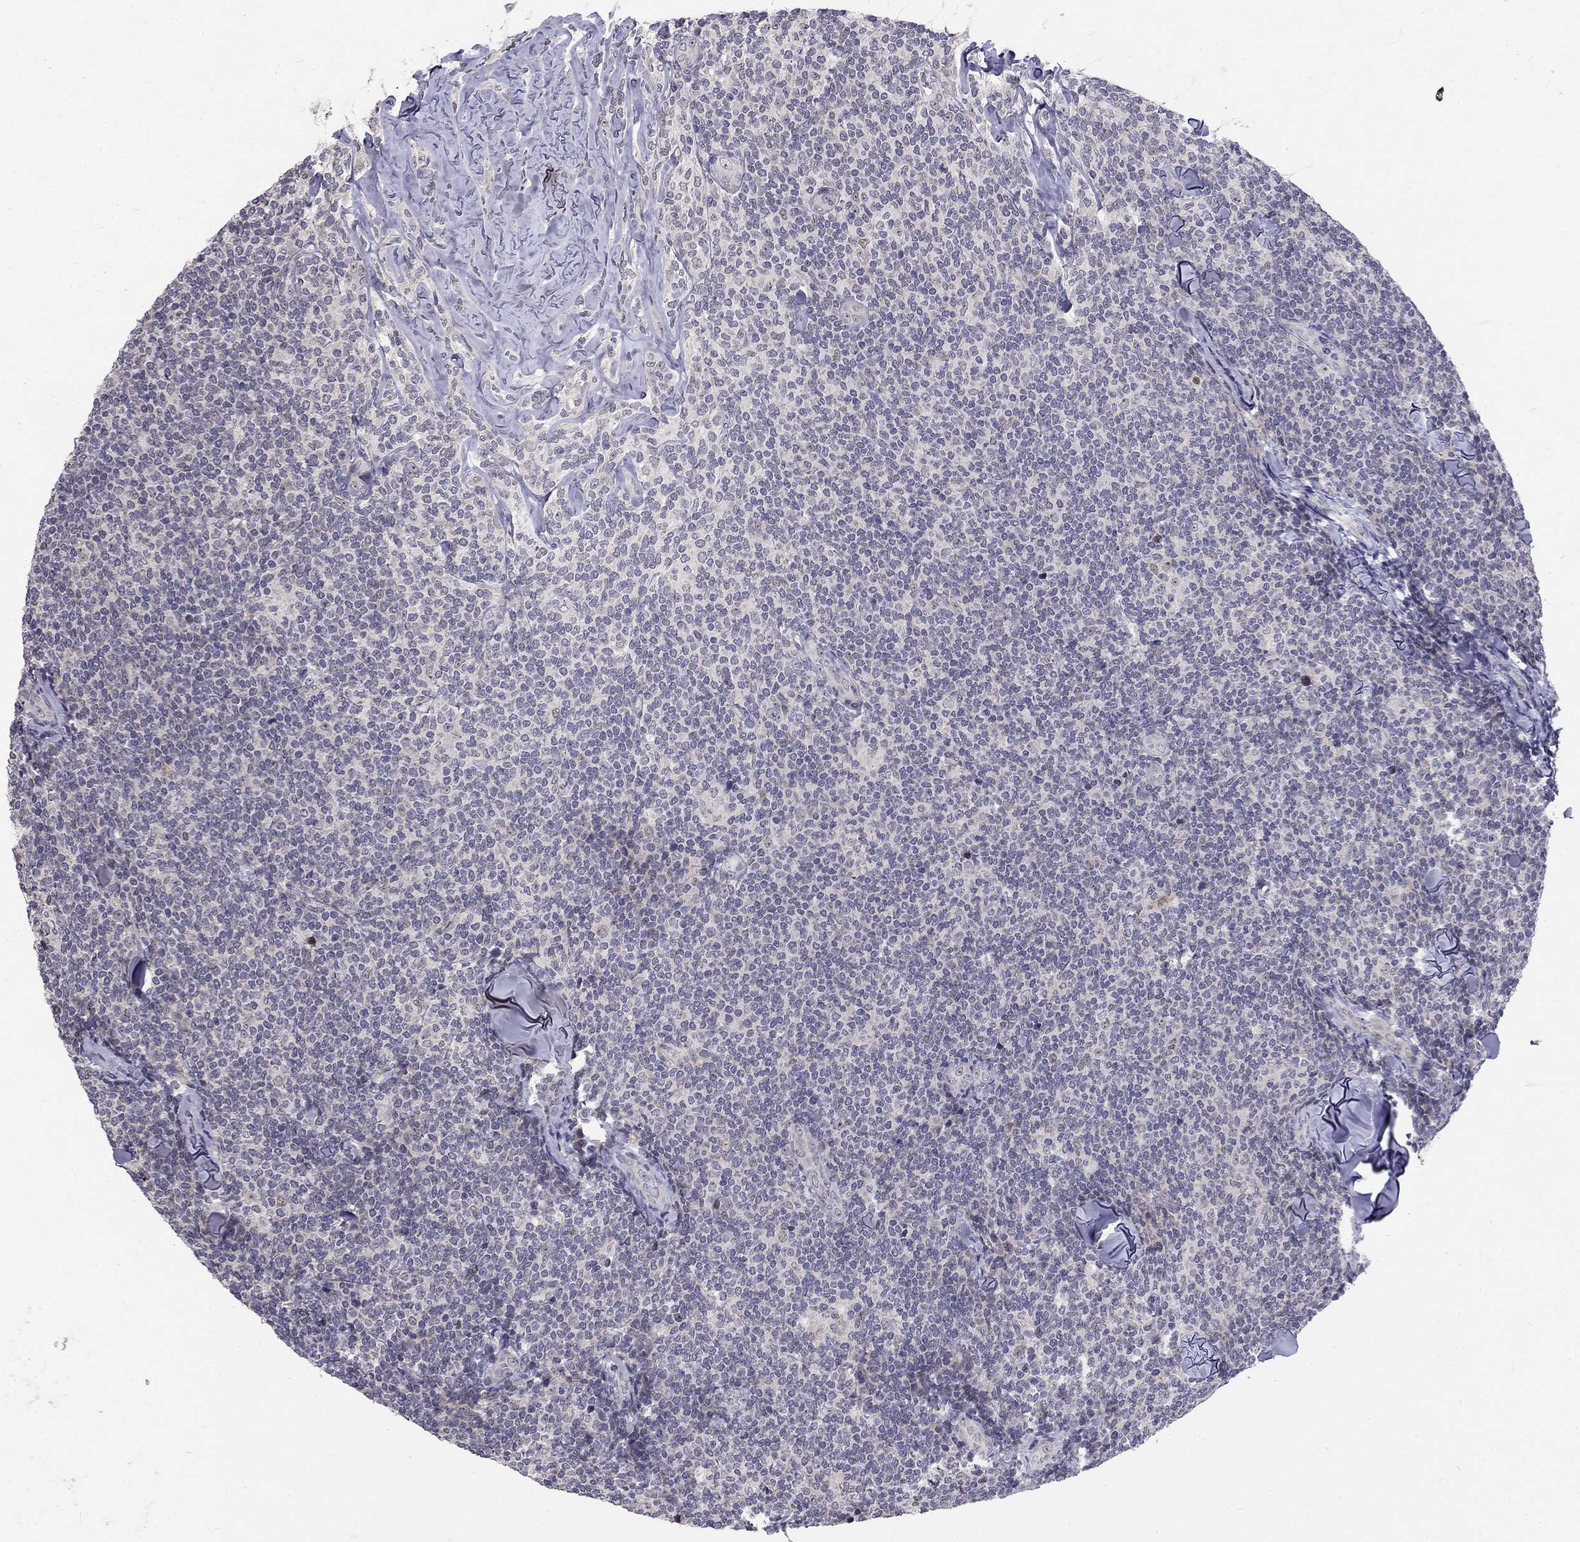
{"staining": {"intensity": "negative", "quantity": "none", "location": "none"}, "tissue": "lymphoma", "cell_type": "Tumor cells", "image_type": "cancer", "snomed": [{"axis": "morphology", "description": "Malignant lymphoma, non-Hodgkin's type, Low grade"}, {"axis": "topography", "description": "Lymph node"}], "caption": "Tumor cells are negative for brown protein staining in lymphoma. (DAB immunohistochemistry (IHC) visualized using brightfield microscopy, high magnification).", "gene": "STXBP6", "patient": {"sex": "female", "age": 56}}